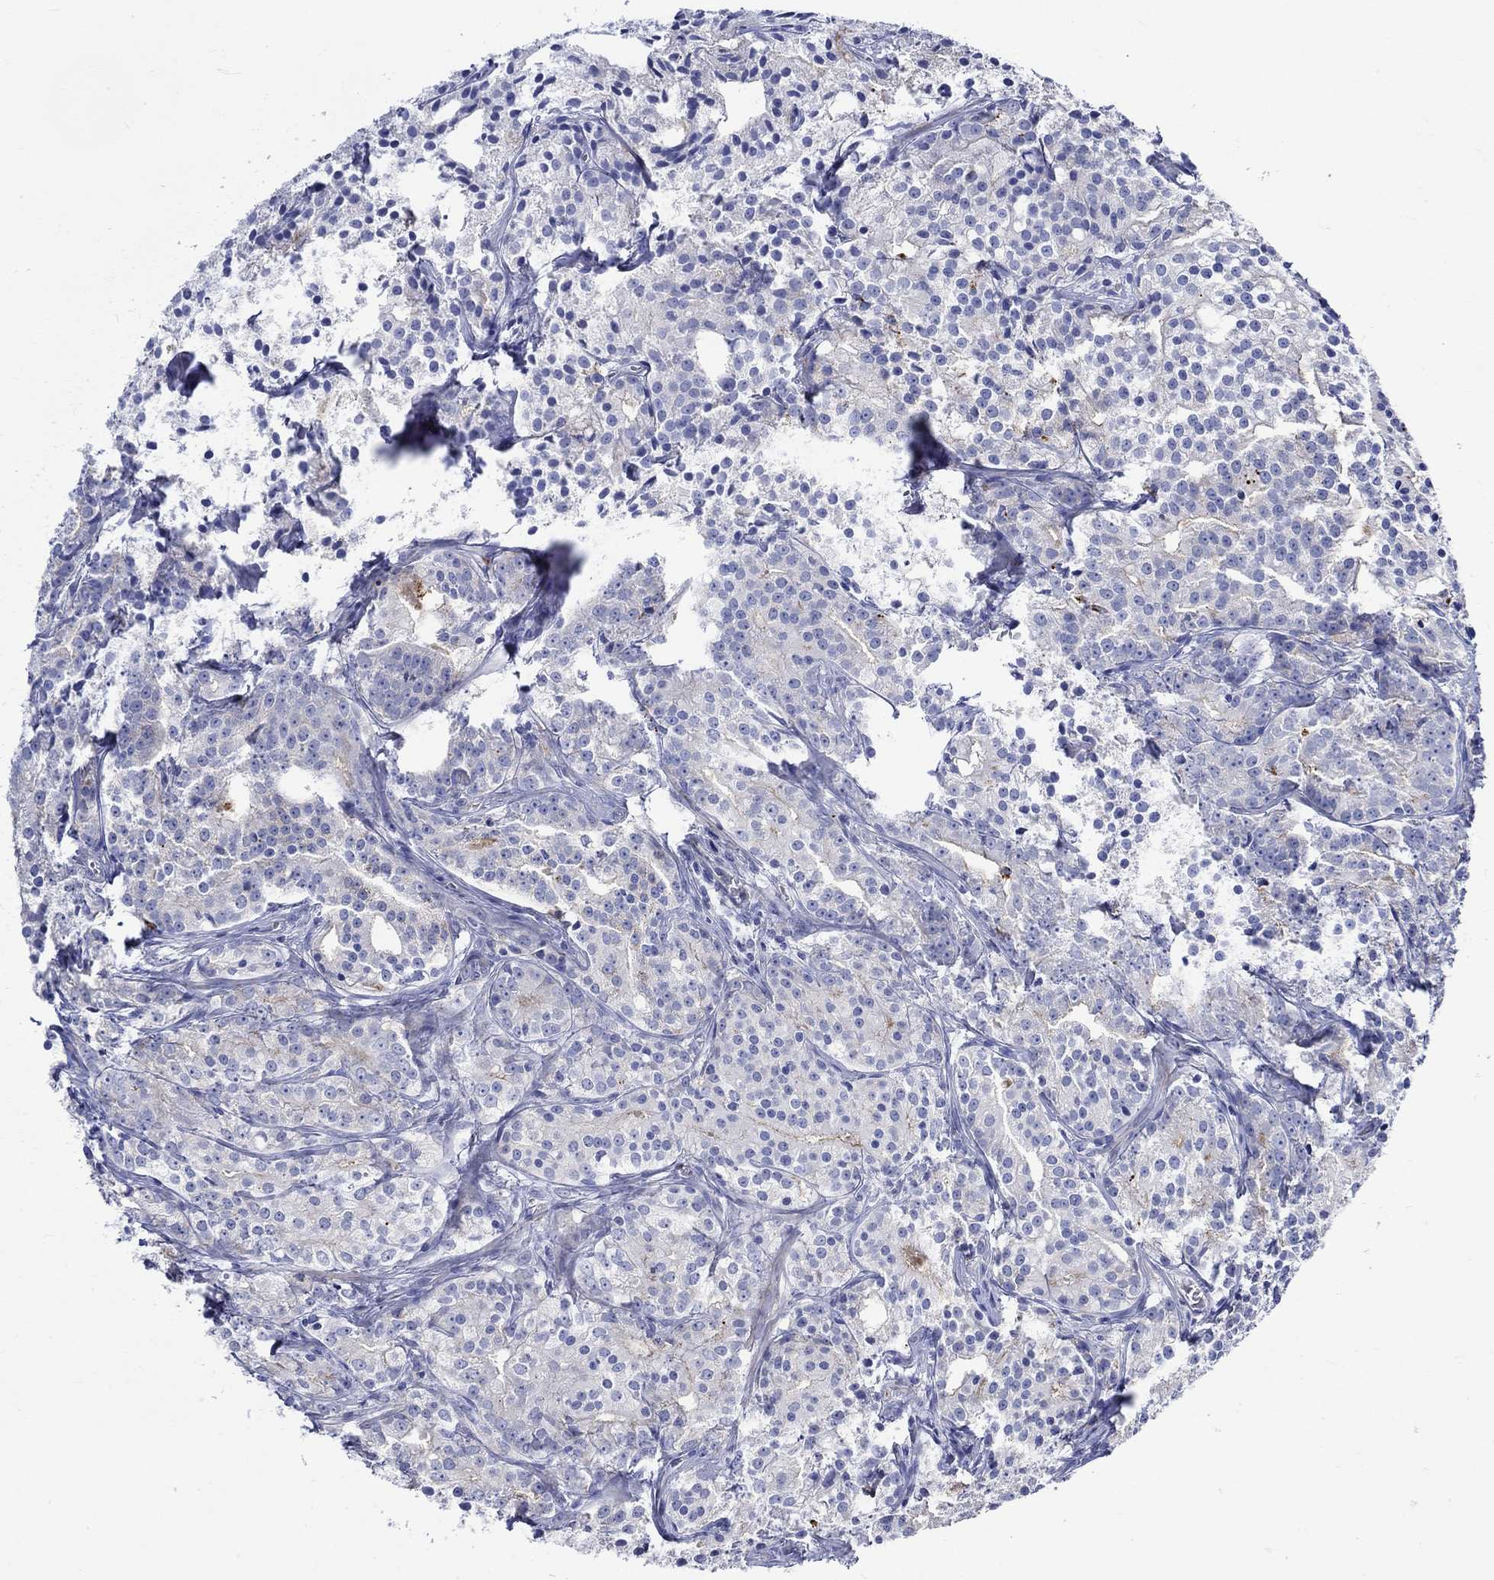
{"staining": {"intensity": "negative", "quantity": "none", "location": "none"}, "tissue": "prostate cancer", "cell_type": "Tumor cells", "image_type": "cancer", "snomed": [{"axis": "morphology", "description": "Adenocarcinoma, Medium grade"}, {"axis": "topography", "description": "Prostate"}], "caption": "Tumor cells are negative for protein expression in human prostate cancer (adenocarcinoma (medium-grade)).", "gene": "NRIP3", "patient": {"sex": "male", "age": 74}}